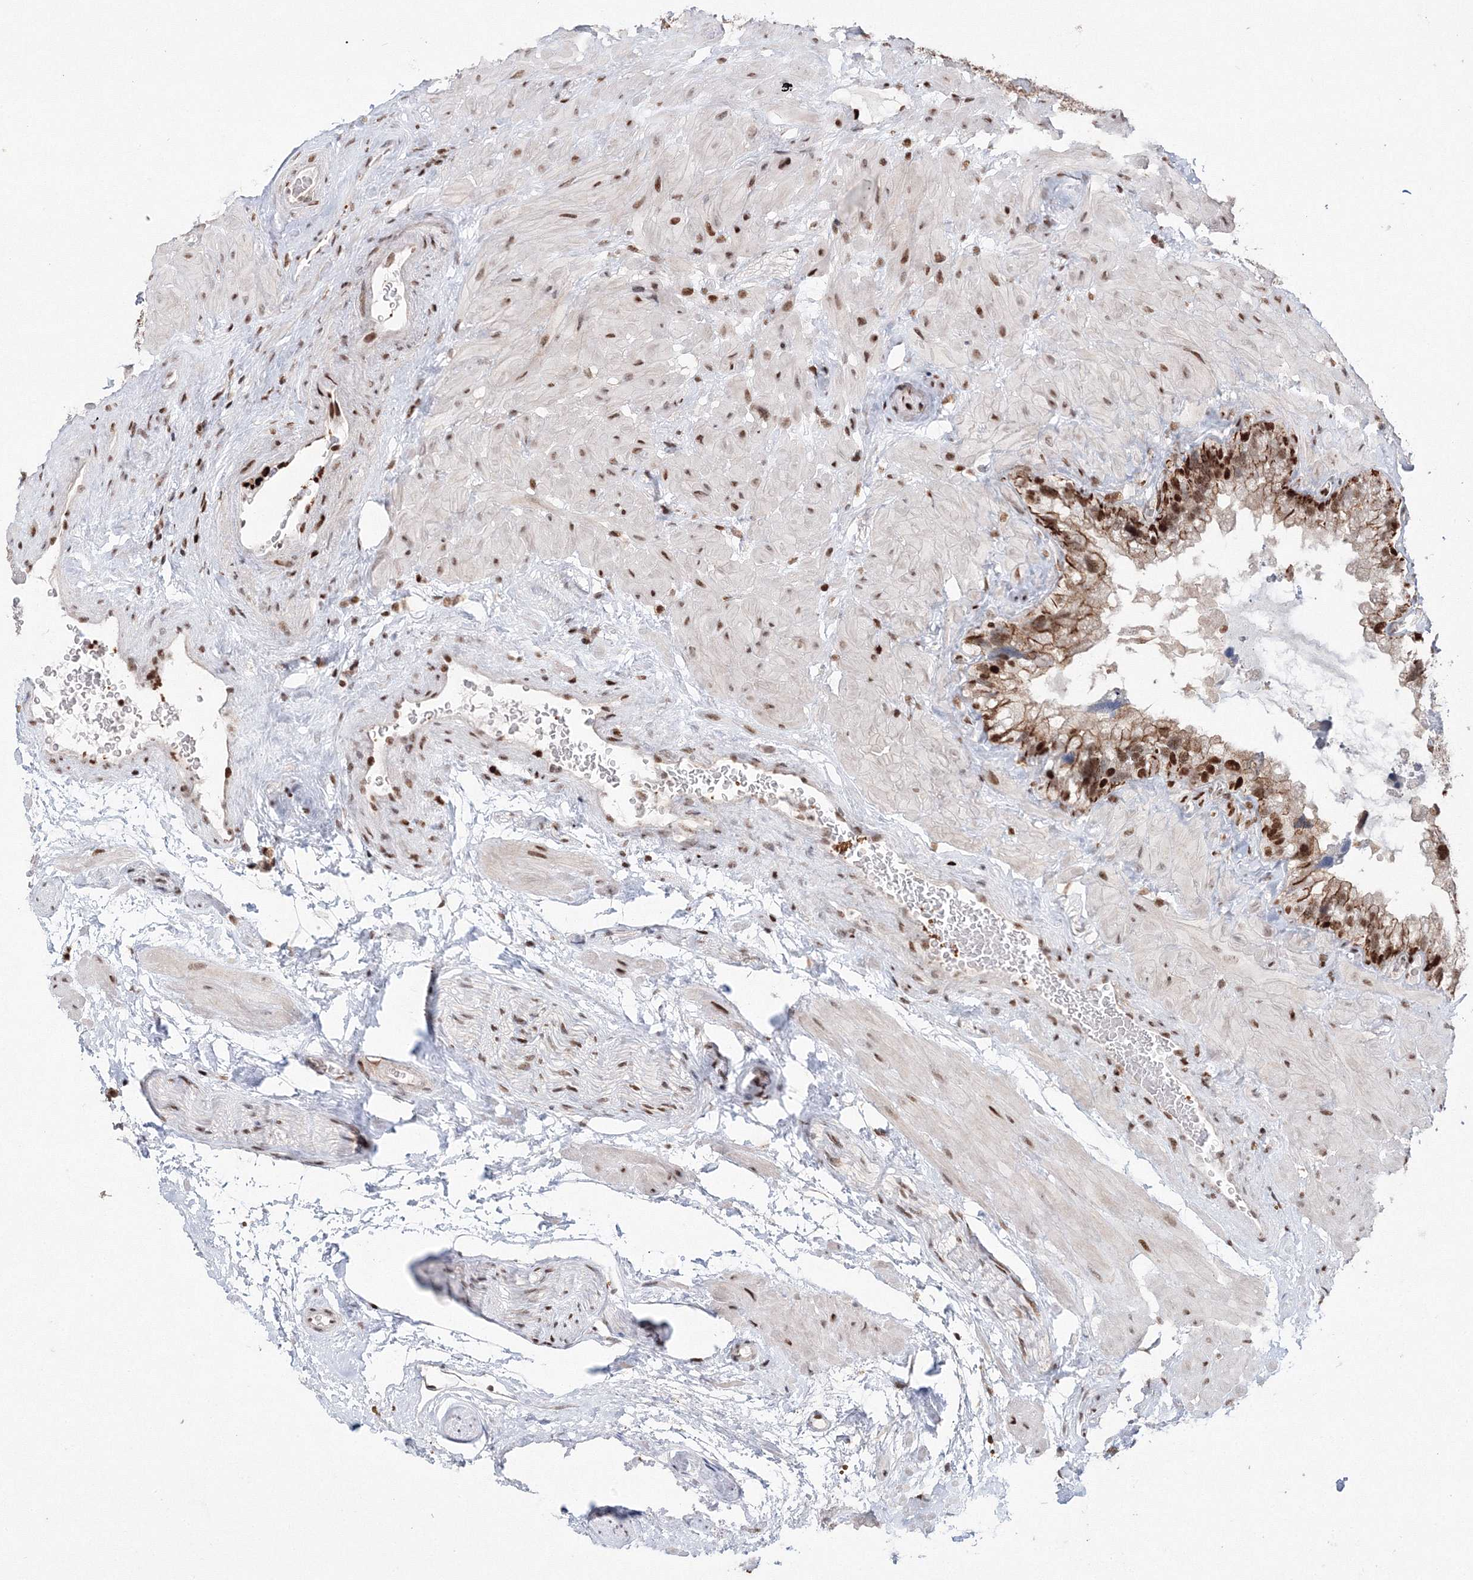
{"staining": {"intensity": "moderate", "quantity": ">75%", "location": "cytoplasmic/membranous,nuclear"}, "tissue": "seminal vesicle", "cell_type": "Glandular cells", "image_type": "normal", "snomed": [{"axis": "morphology", "description": "Normal tissue, NOS"}, {"axis": "topography", "description": "Prostate"}, {"axis": "topography", "description": "Seminal veicle"}], "caption": "This is a histology image of immunohistochemistry (IHC) staining of benign seminal vesicle, which shows moderate staining in the cytoplasmic/membranous,nuclear of glandular cells.", "gene": "LIG1", "patient": {"sex": "male", "age": 68}}